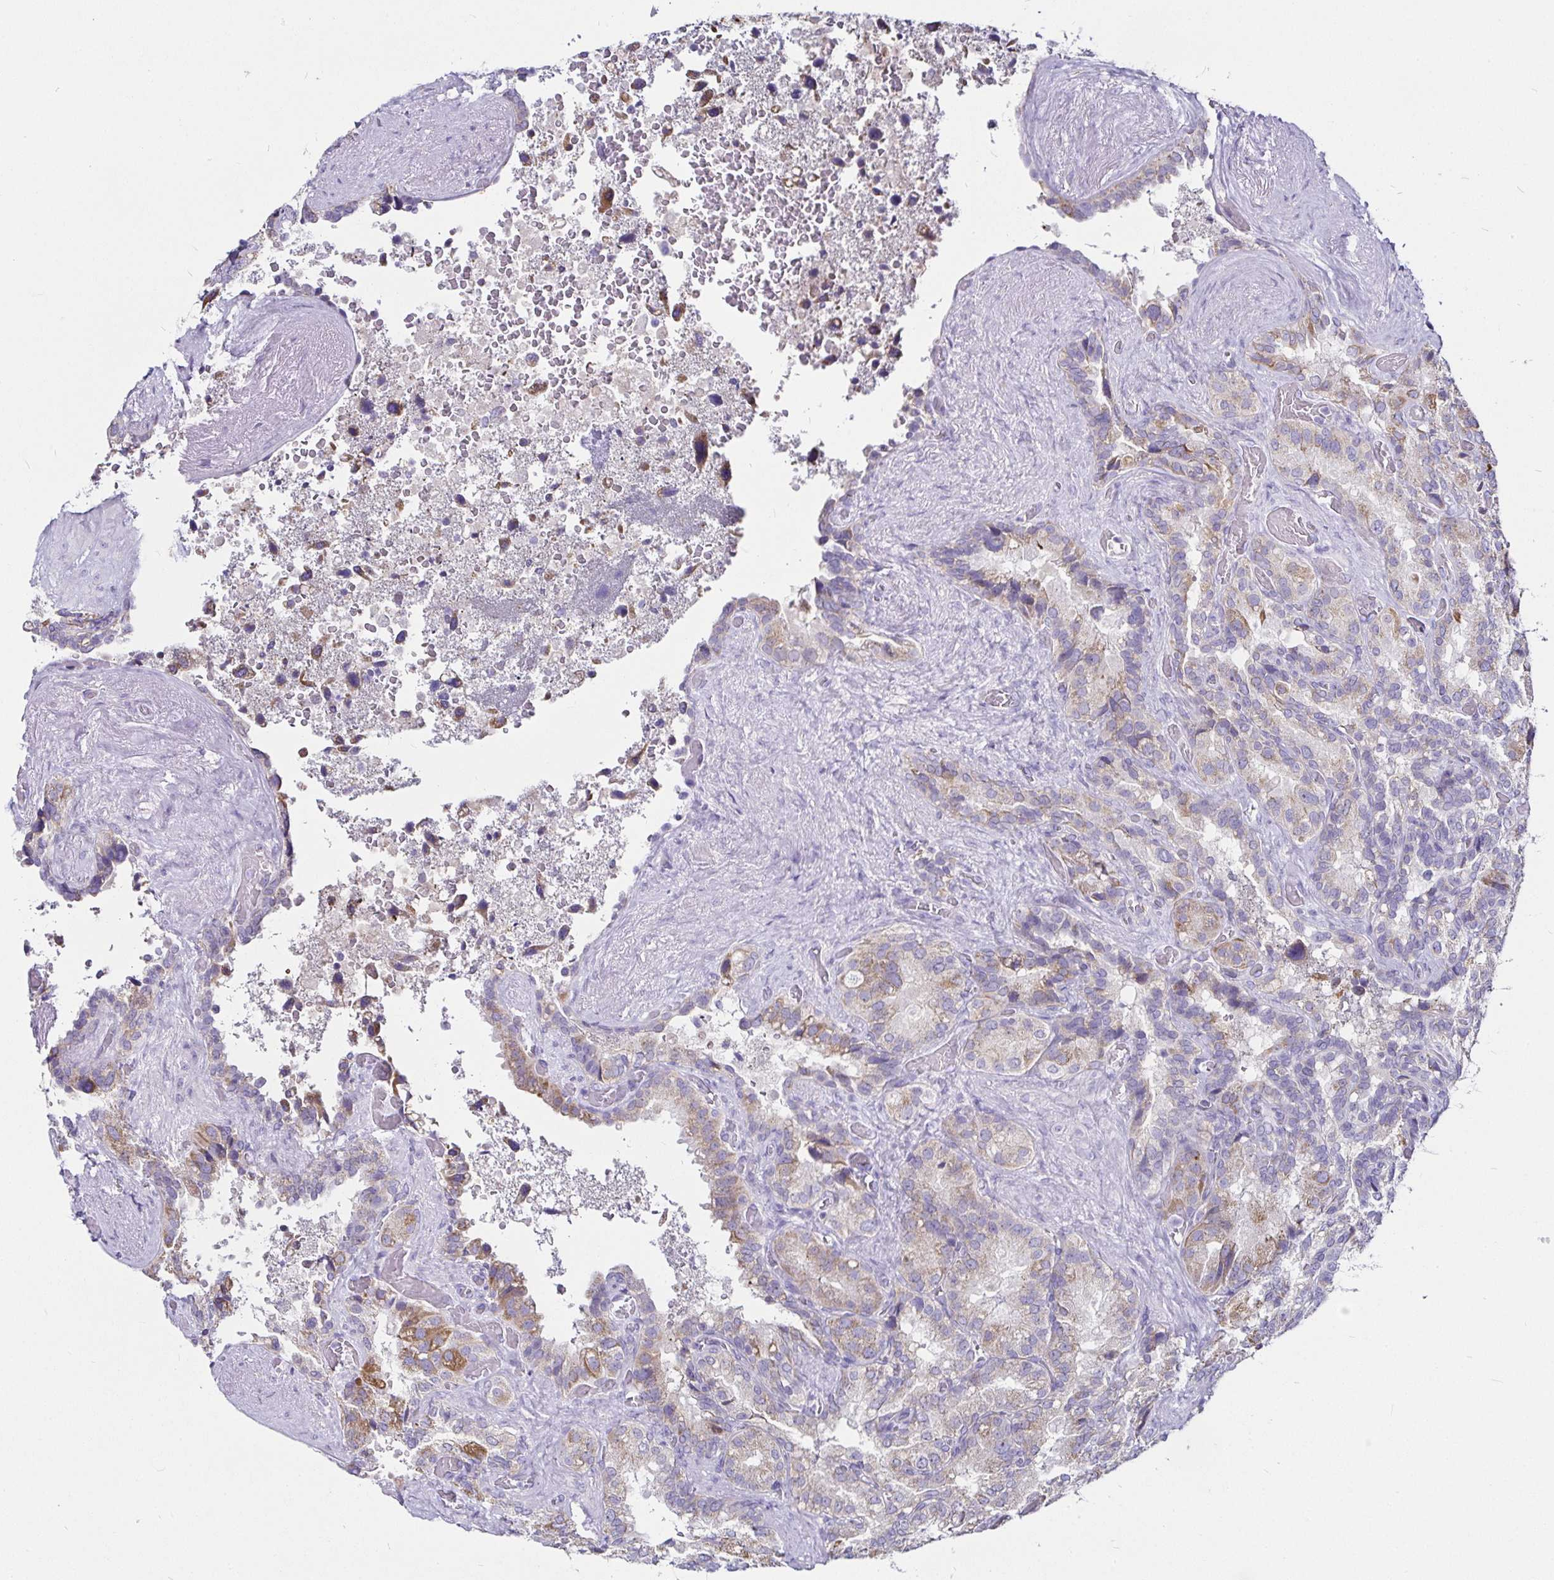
{"staining": {"intensity": "weak", "quantity": "<25%", "location": "cytoplasmic/membranous"}, "tissue": "seminal vesicle", "cell_type": "Glandular cells", "image_type": "normal", "snomed": [{"axis": "morphology", "description": "Normal tissue, NOS"}, {"axis": "topography", "description": "Seminal veicle"}], "caption": "Image shows no significant protein staining in glandular cells of normal seminal vesicle. (DAB (3,3'-diaminobenzidine) immunohistochemistry (IHC), high magnification).", "gene": "PGAM2", "patient": {"sex": "male", "age": 60}}